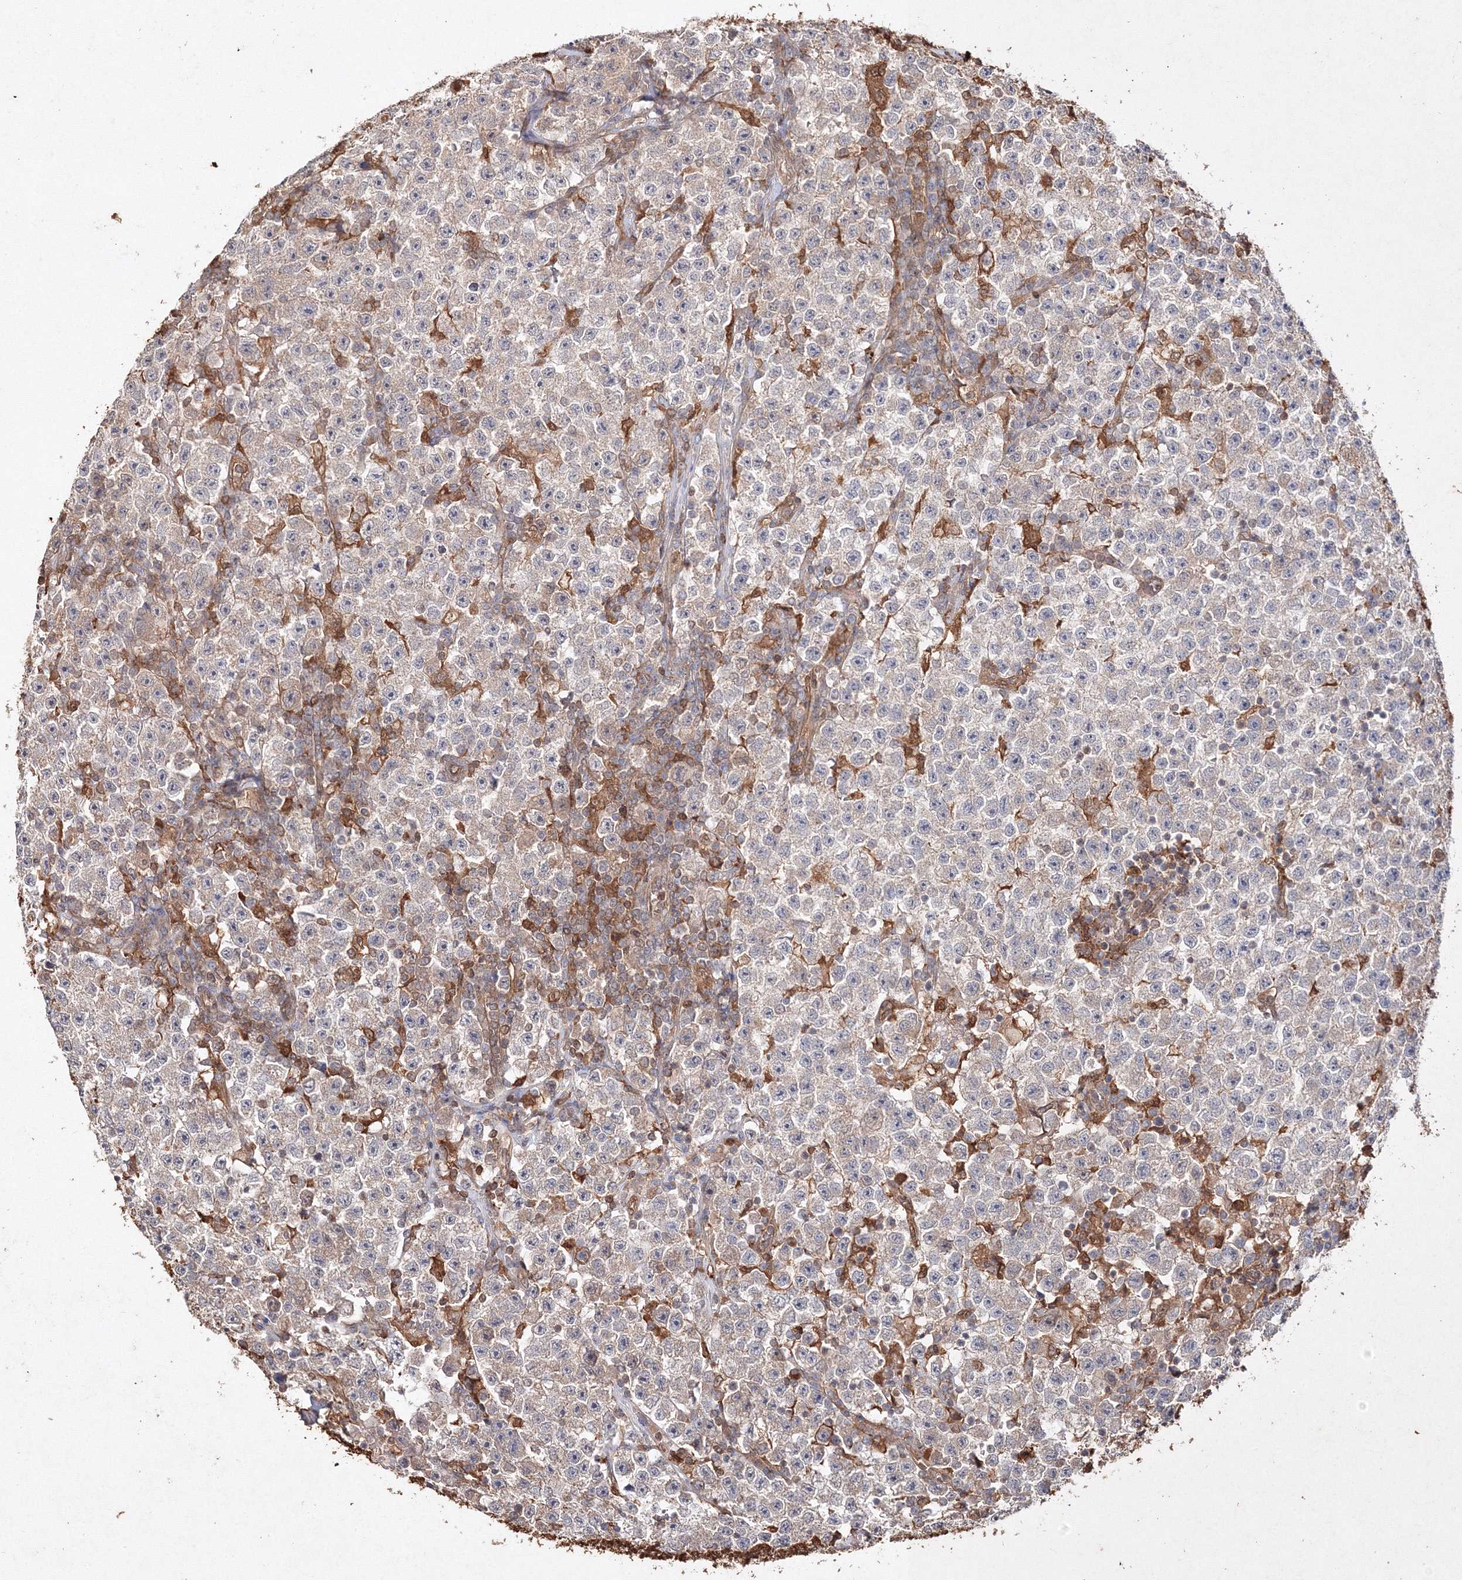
{"staining": {"intensity": "weak", "quantity": "<25%", "location": "cytoplasmic/membranous"}, "tissue": "testis cancer", "cell_type": "Tumor cells", "image_type": "cancer", "snomed": [{"axis": "morphology", "description": "Seminoma, NOS"}, {"axis": "topography", "description": "Testis"}], "caption": "The micrograph reveals no staining of tumor cells in testis cancer (seminoma).", "gene": "S100A11", "patient": {"sex": "male", "age": 22}}